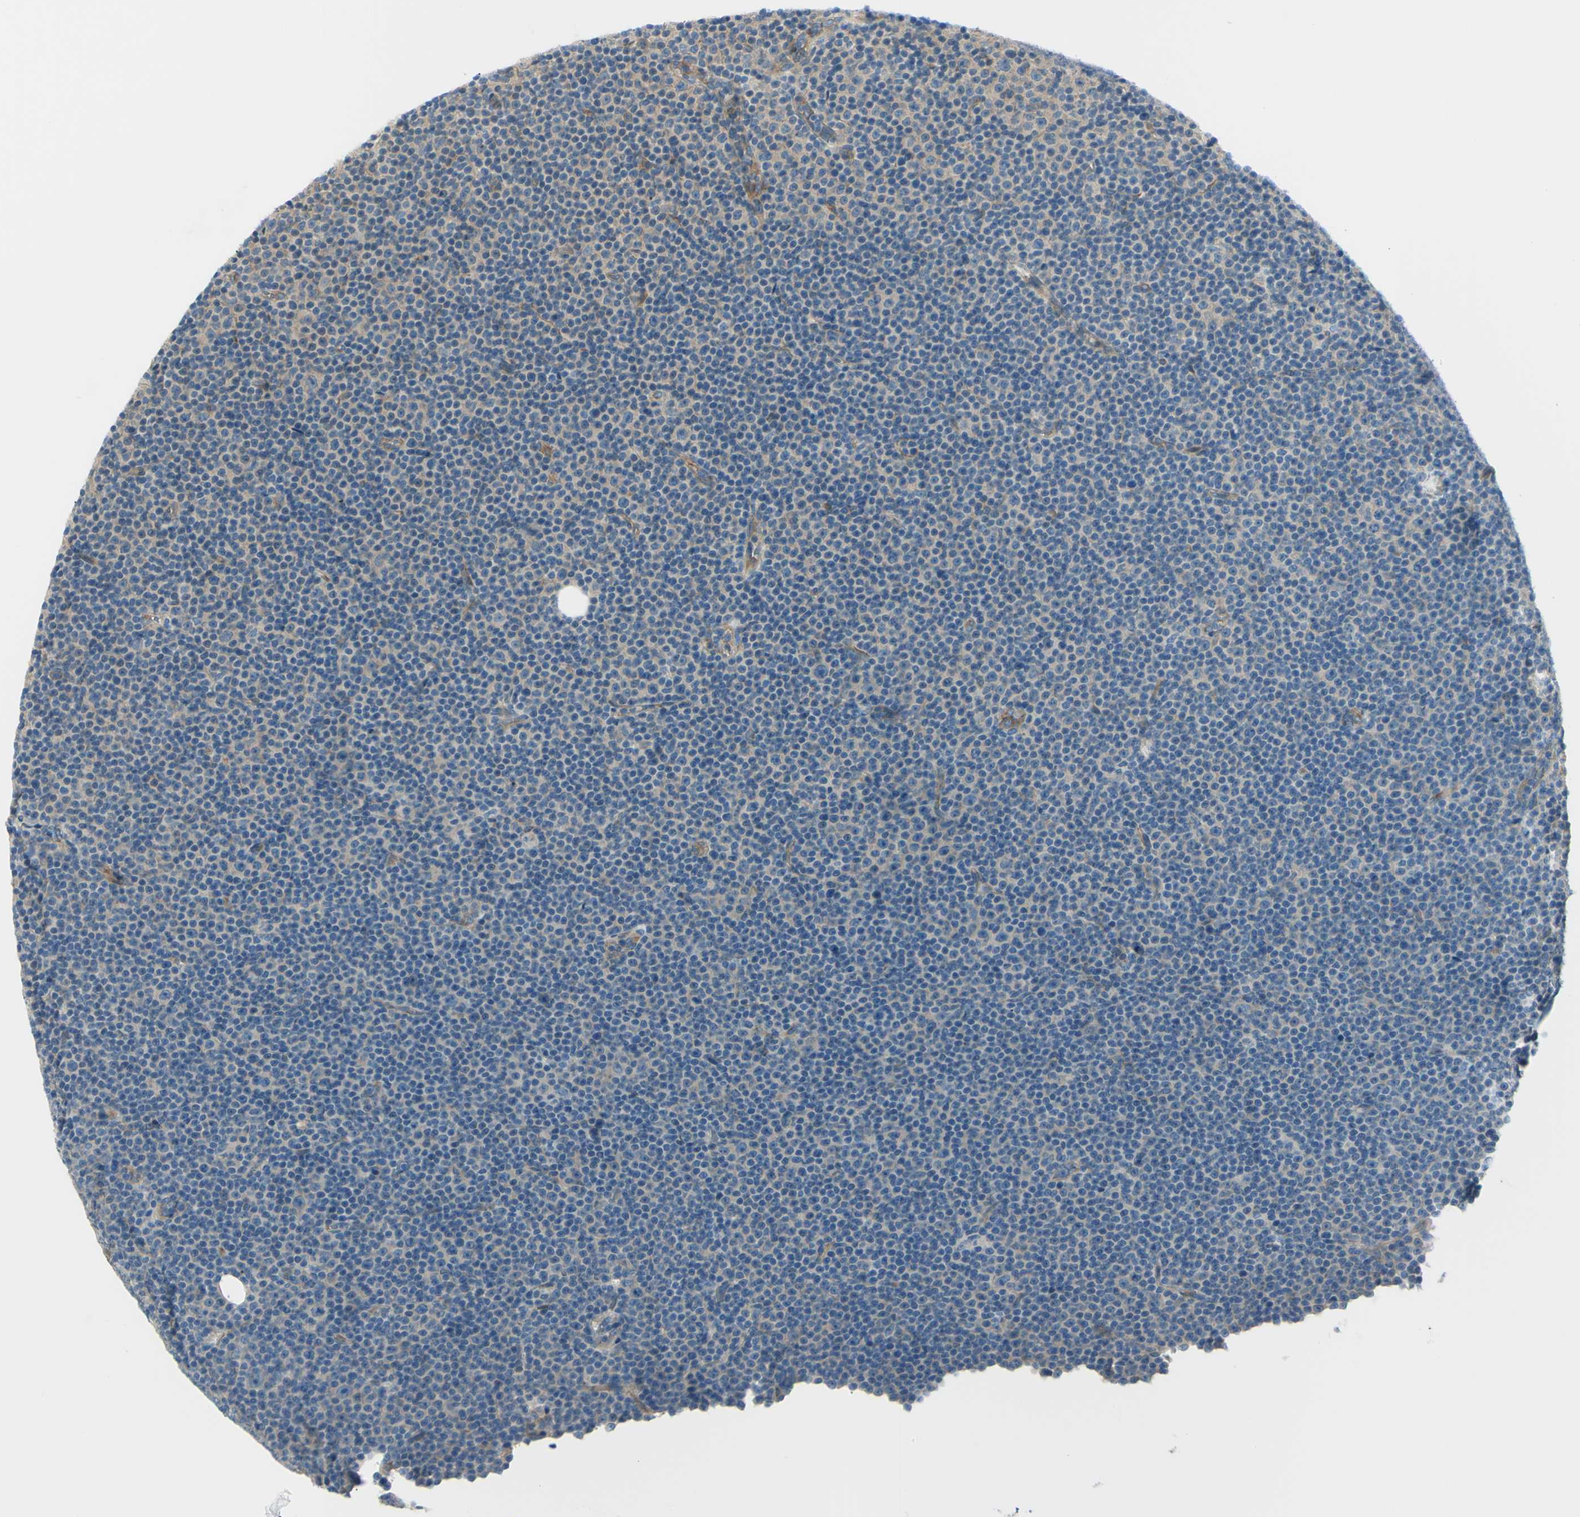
{"staining": {"intensity": "weak", "quantity": "25%-75%", "location": "cytoplasmic/membranous"}, "tissue": "lymphoma", "cell_type": "Tumor cells", "image_type": "cancer", "snomed": [{"axis": "morphology", "description": "Malignant lymphoma, non-Hodgkin's type, Low grade"}, {"axis": "topography", "description": "Lymph node"}], "caption": "Immunohistochemical staining of lymphoma exhibits low levels of weak cytoplasmic/membranous expression in about 25%-75% of tumor cells.", "gene": "PCDHGA2", "patient": {"sex": "female", "age": 67}}